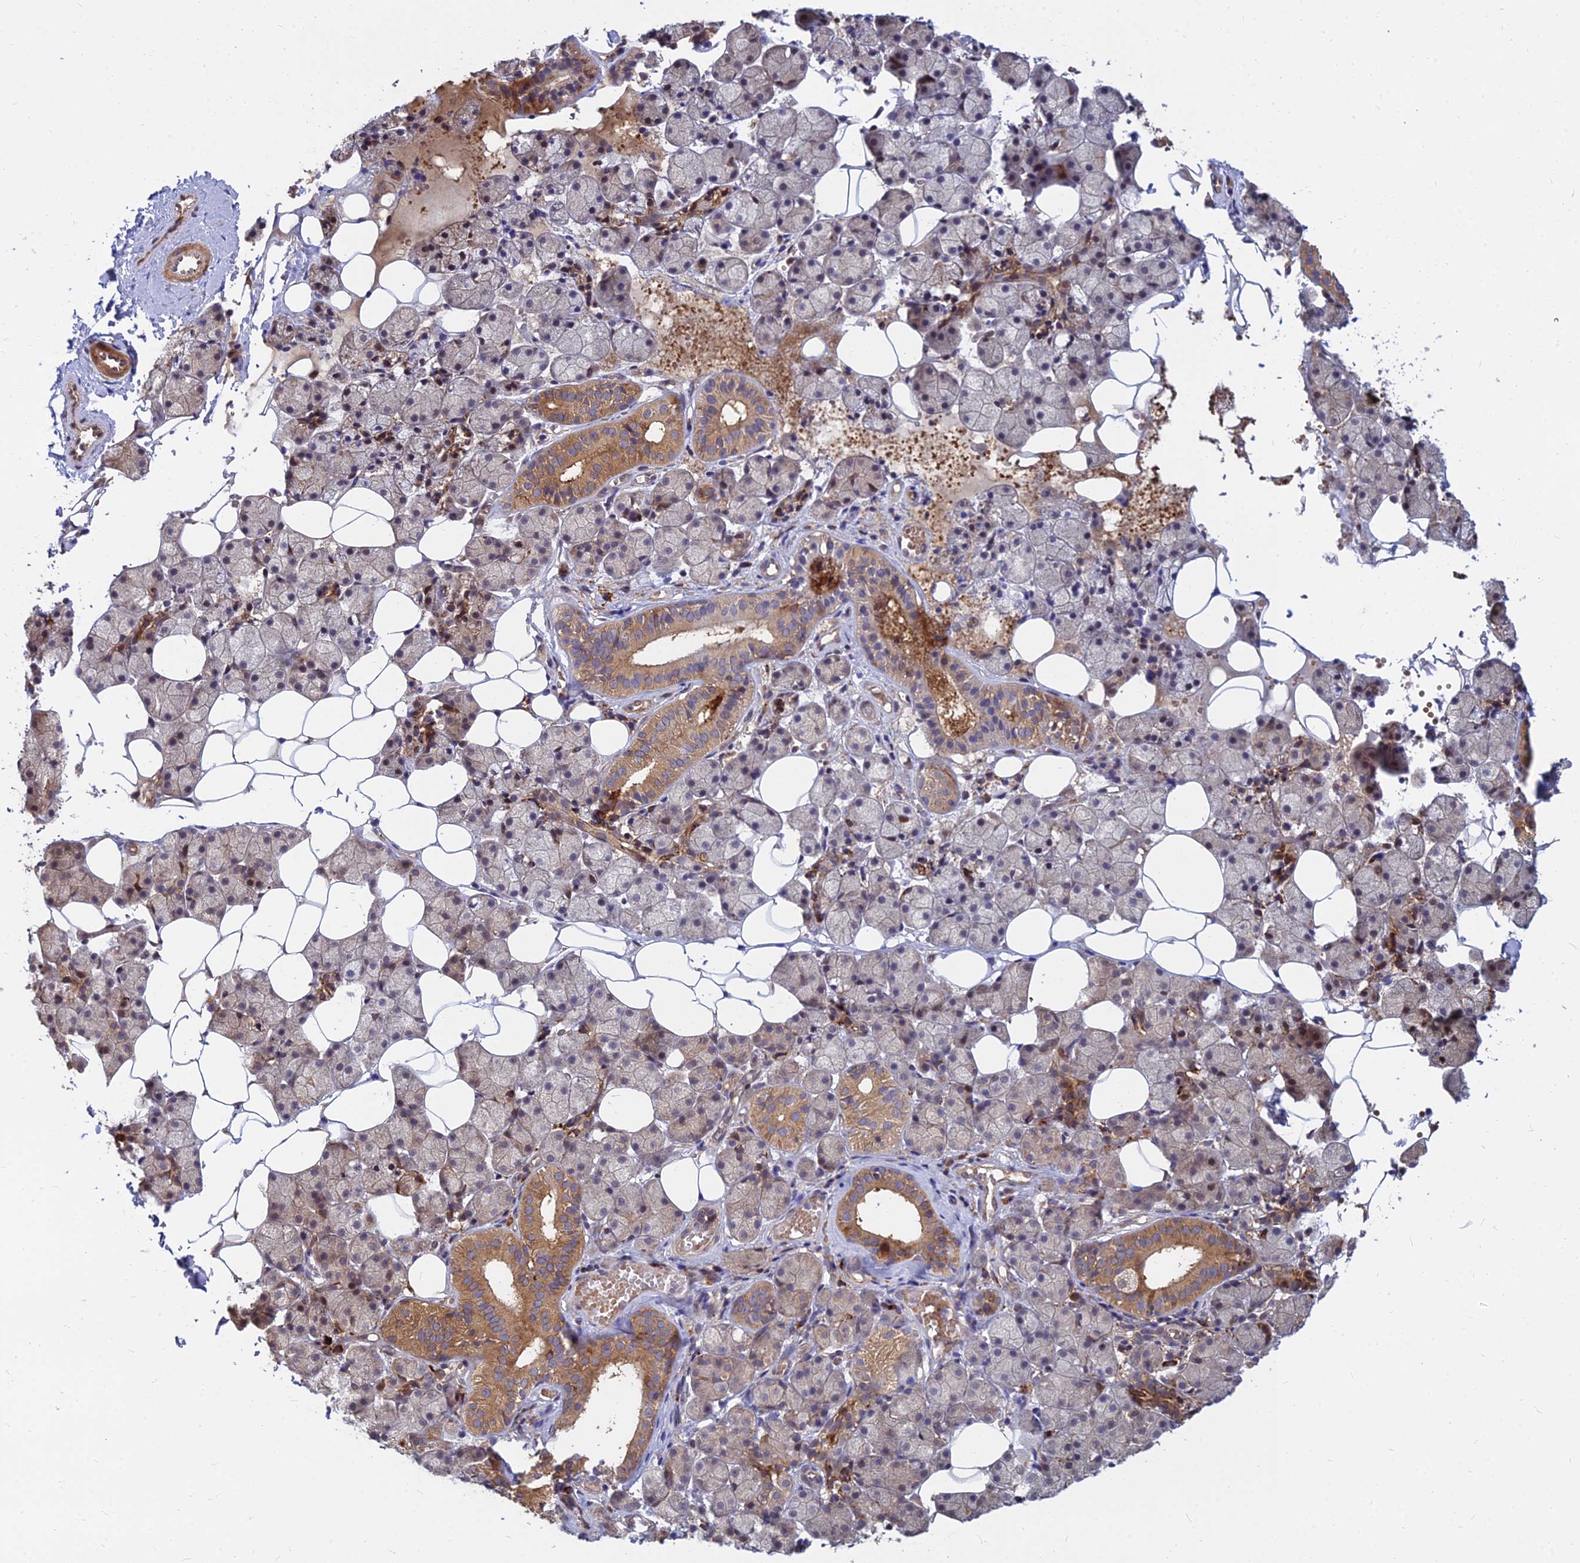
{"staining": {"intensity": "moderate", "quantity": "25%-75%", "location": "cytoplasmic/membranous"}, "tissue": "salivary gland", "cell_type": "Glandular cells", "image_type": "normal", "snomed": [{"axis": "morphology", "description": "Normal tissue, NOS"}, {"axis": "topography", "description": "Salivary gland"}], "caption": "Human salivary gland stained with a brown dye displays moderate cytoplasmic/membranous positive positivity in about 25%-75% of glandular cells.", "gene": "CCT6A", "patient": {"sex": "female", "age": 33}}